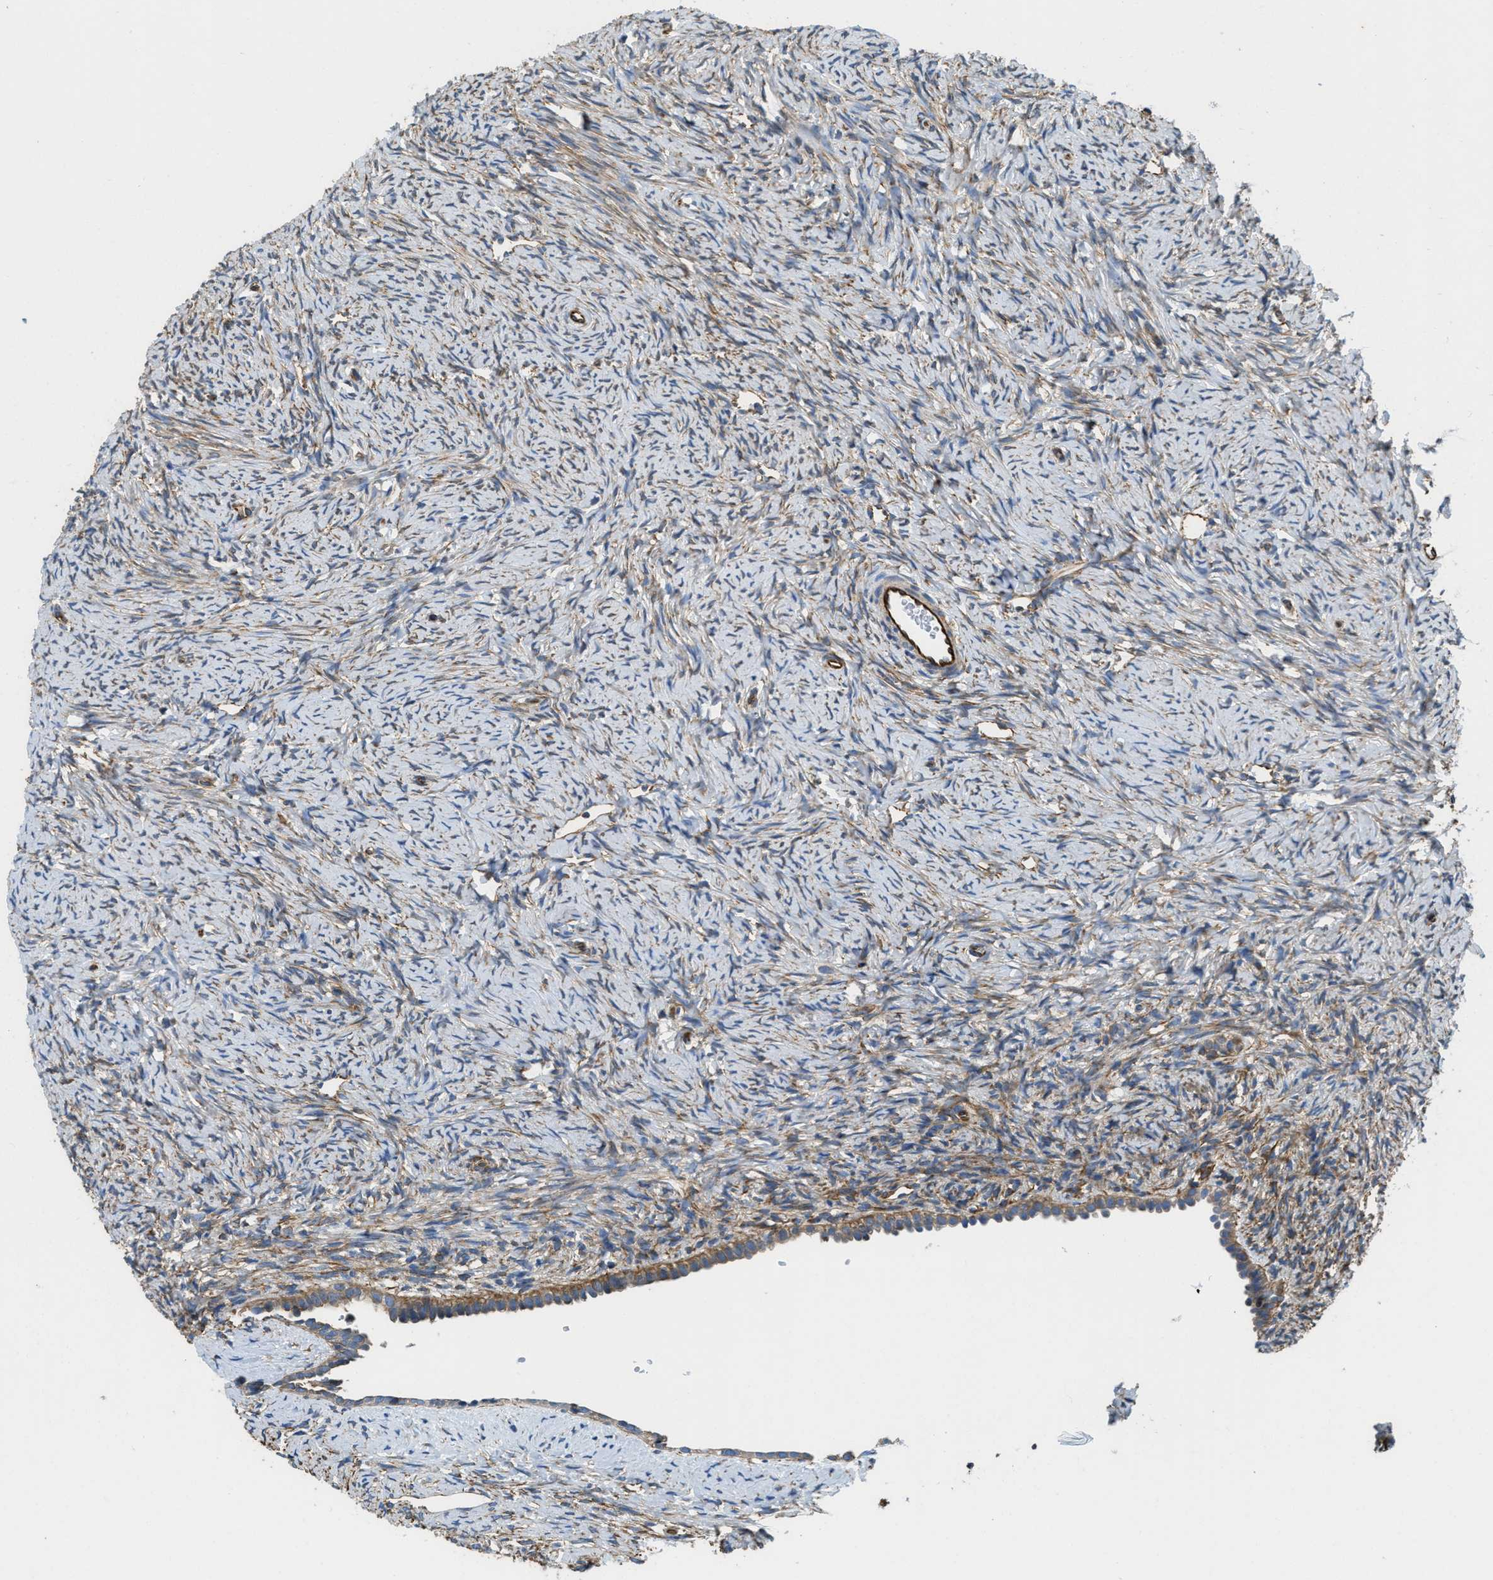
{"staining": {"intensity": "moderate", "quantity": "25%-75%", "location": "cytoplasmic/membranous"}, "tissue": "ovary", "cell_type": "Follicle cells", "image_type": "normal", "snomed": [{"axis": "morphology", "description": "Normal tissue, NOS"}, {"axis": "topography", "description": "Ovary"}], "caption": "Follicle cells reveal moderate cytoplasmic/membranous staining in approximately 25%-75% of cells in benign ovary. The staining was performed using DAB to visualize the protein expression in brown, while the nuclei were stained in blue with hematoxylin (Magnification: 20x).", "gene": "HSD17B12", "patient": {"sex": "female", "age": 33}}